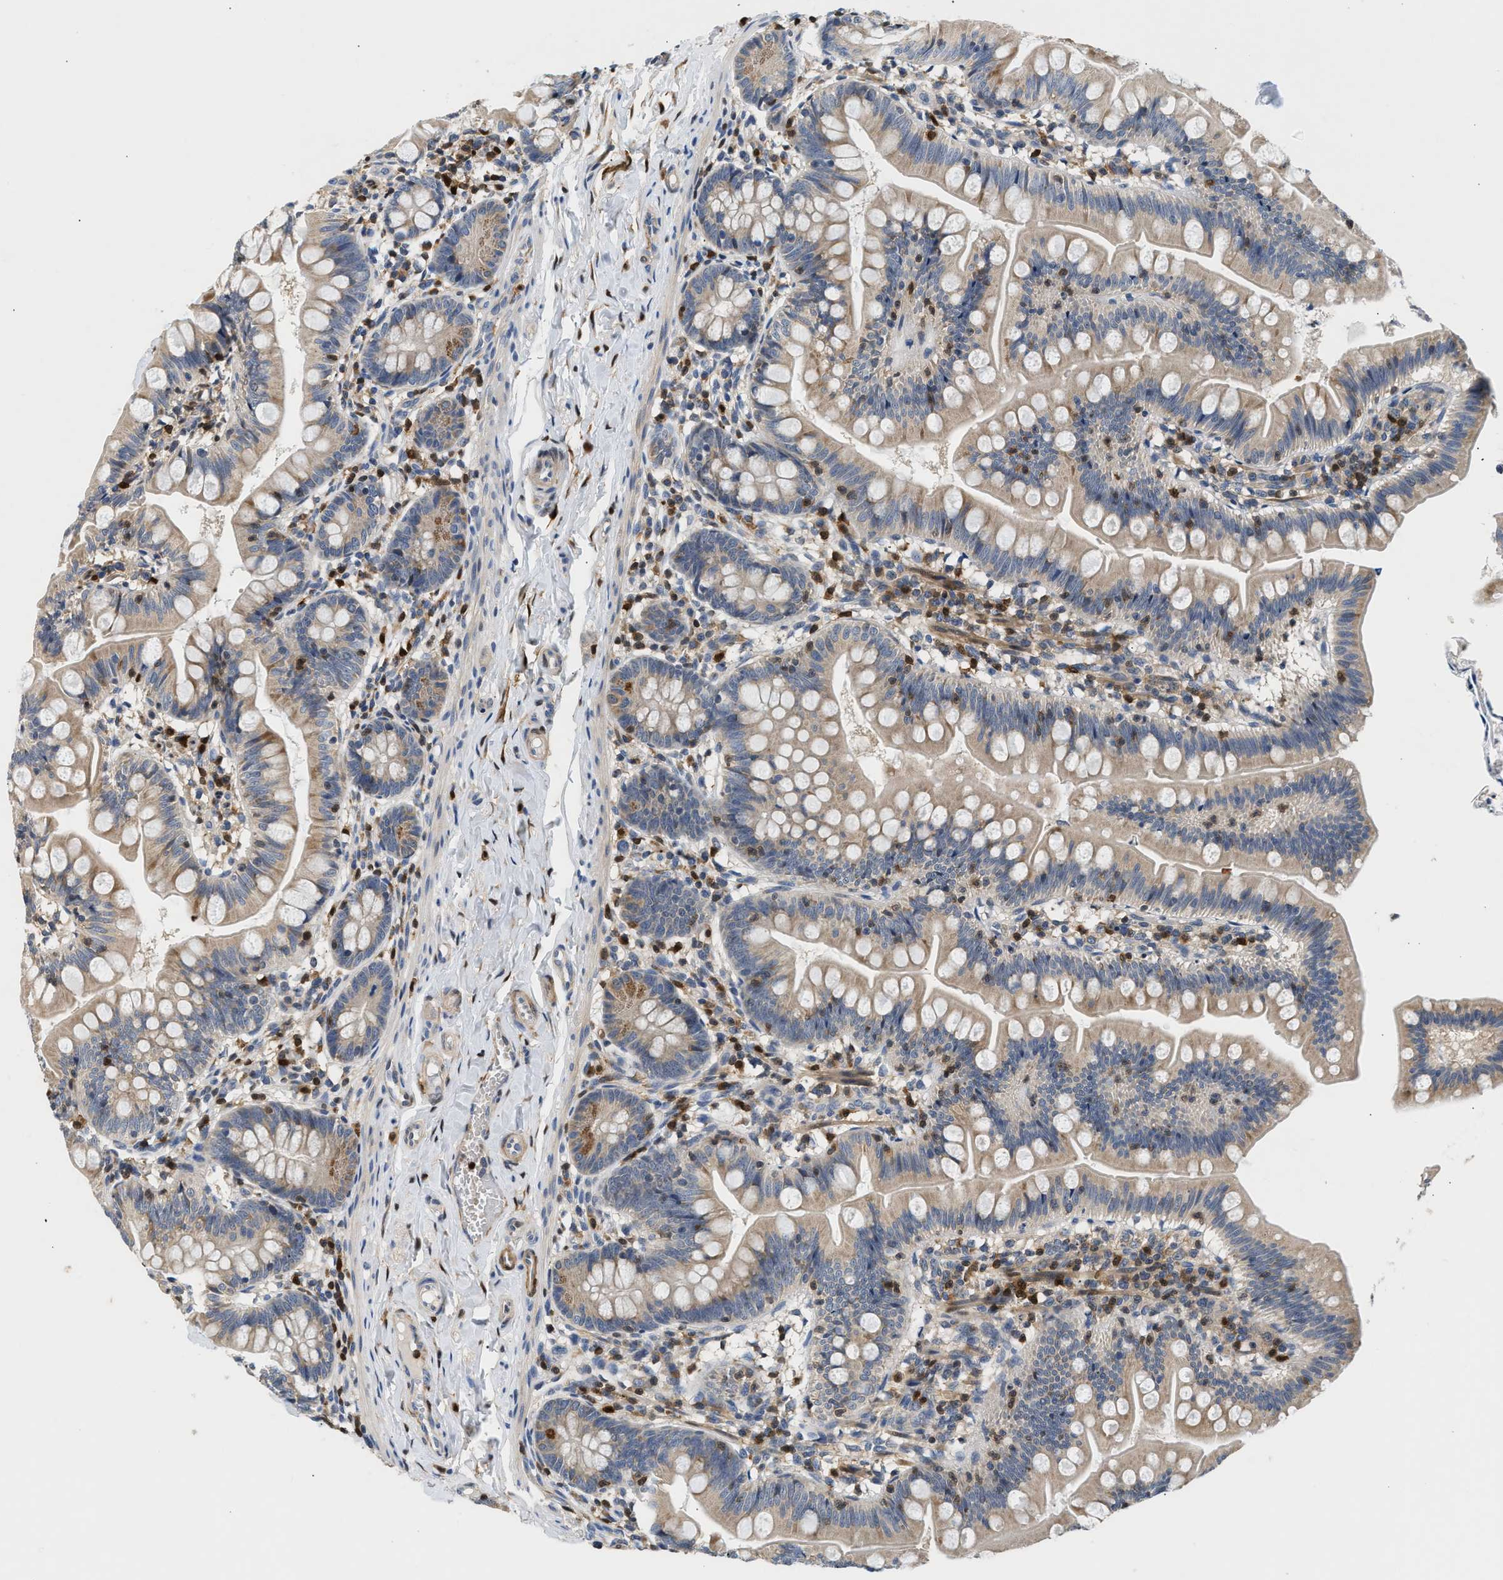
{"staining": {"intensity": "moderate", "quantity": "25%-75%", "location": "cytoplasmic/membranous"}, "tissue": "small intestine", "cell_type": "Glandular cells", "image_type": "normal", "snomed": [{"axis": "morphology", "description": "Normal tissue, NOS"}, {"axis": "topography", "description": "Small intestine"}], "caption": "IHC of normal human small intestine reveals medium levels of moderate cytoplasmic/membranous positivity in approximately 25%-75% of glandular cells.", "gene": "SLIT2", "patient": {"sex": "male", "age": 7}}